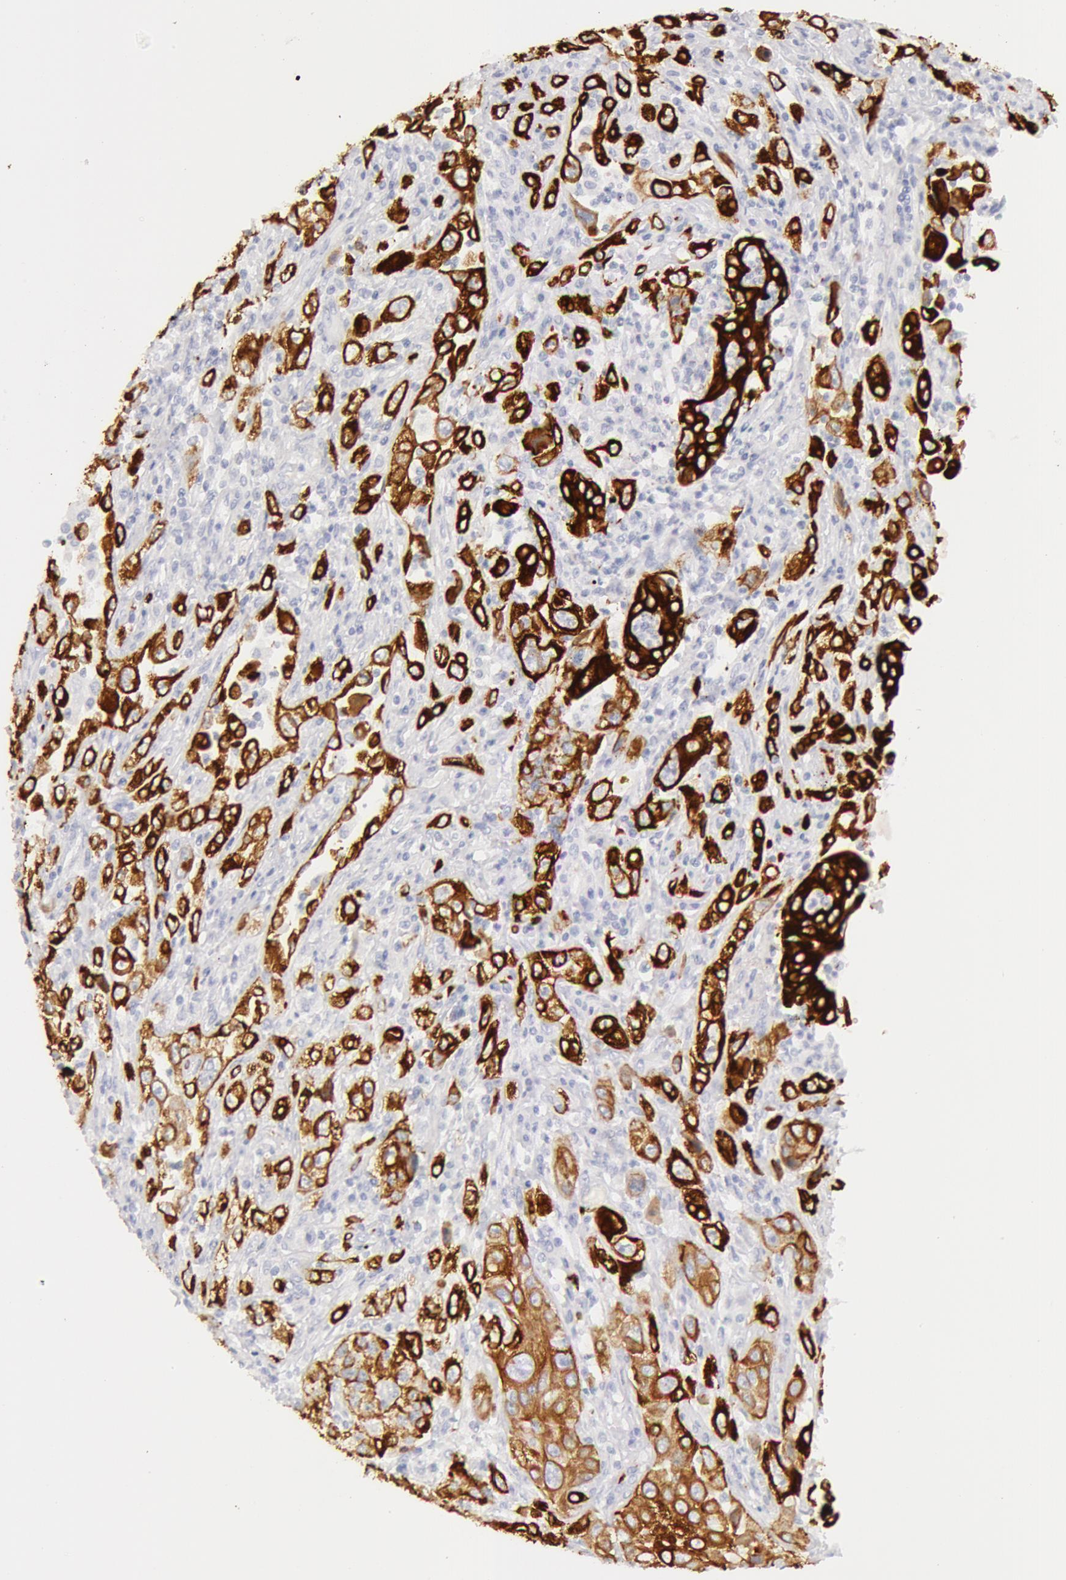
{"staining": {"intensity": "strong", "quantity": ">75%", "location": "cytoplasmic/membranous"}, "tissue": "pancreatic cancer", "cell_type": "Tumor cells", "image_type": "cancer", "snomed": [{"axis": "morphology", "description": "Adenocarcinoma, NOS"}, {"axis": "topography", "description": "Pancreas"}], "caption": "Strong cytoplasmic/membranous positivity is identified in about >75% of tumor cells in pancreatic adenocarcinoma.", "gene": "KRT8", "patient": {"sex": "male", "age": 70}}